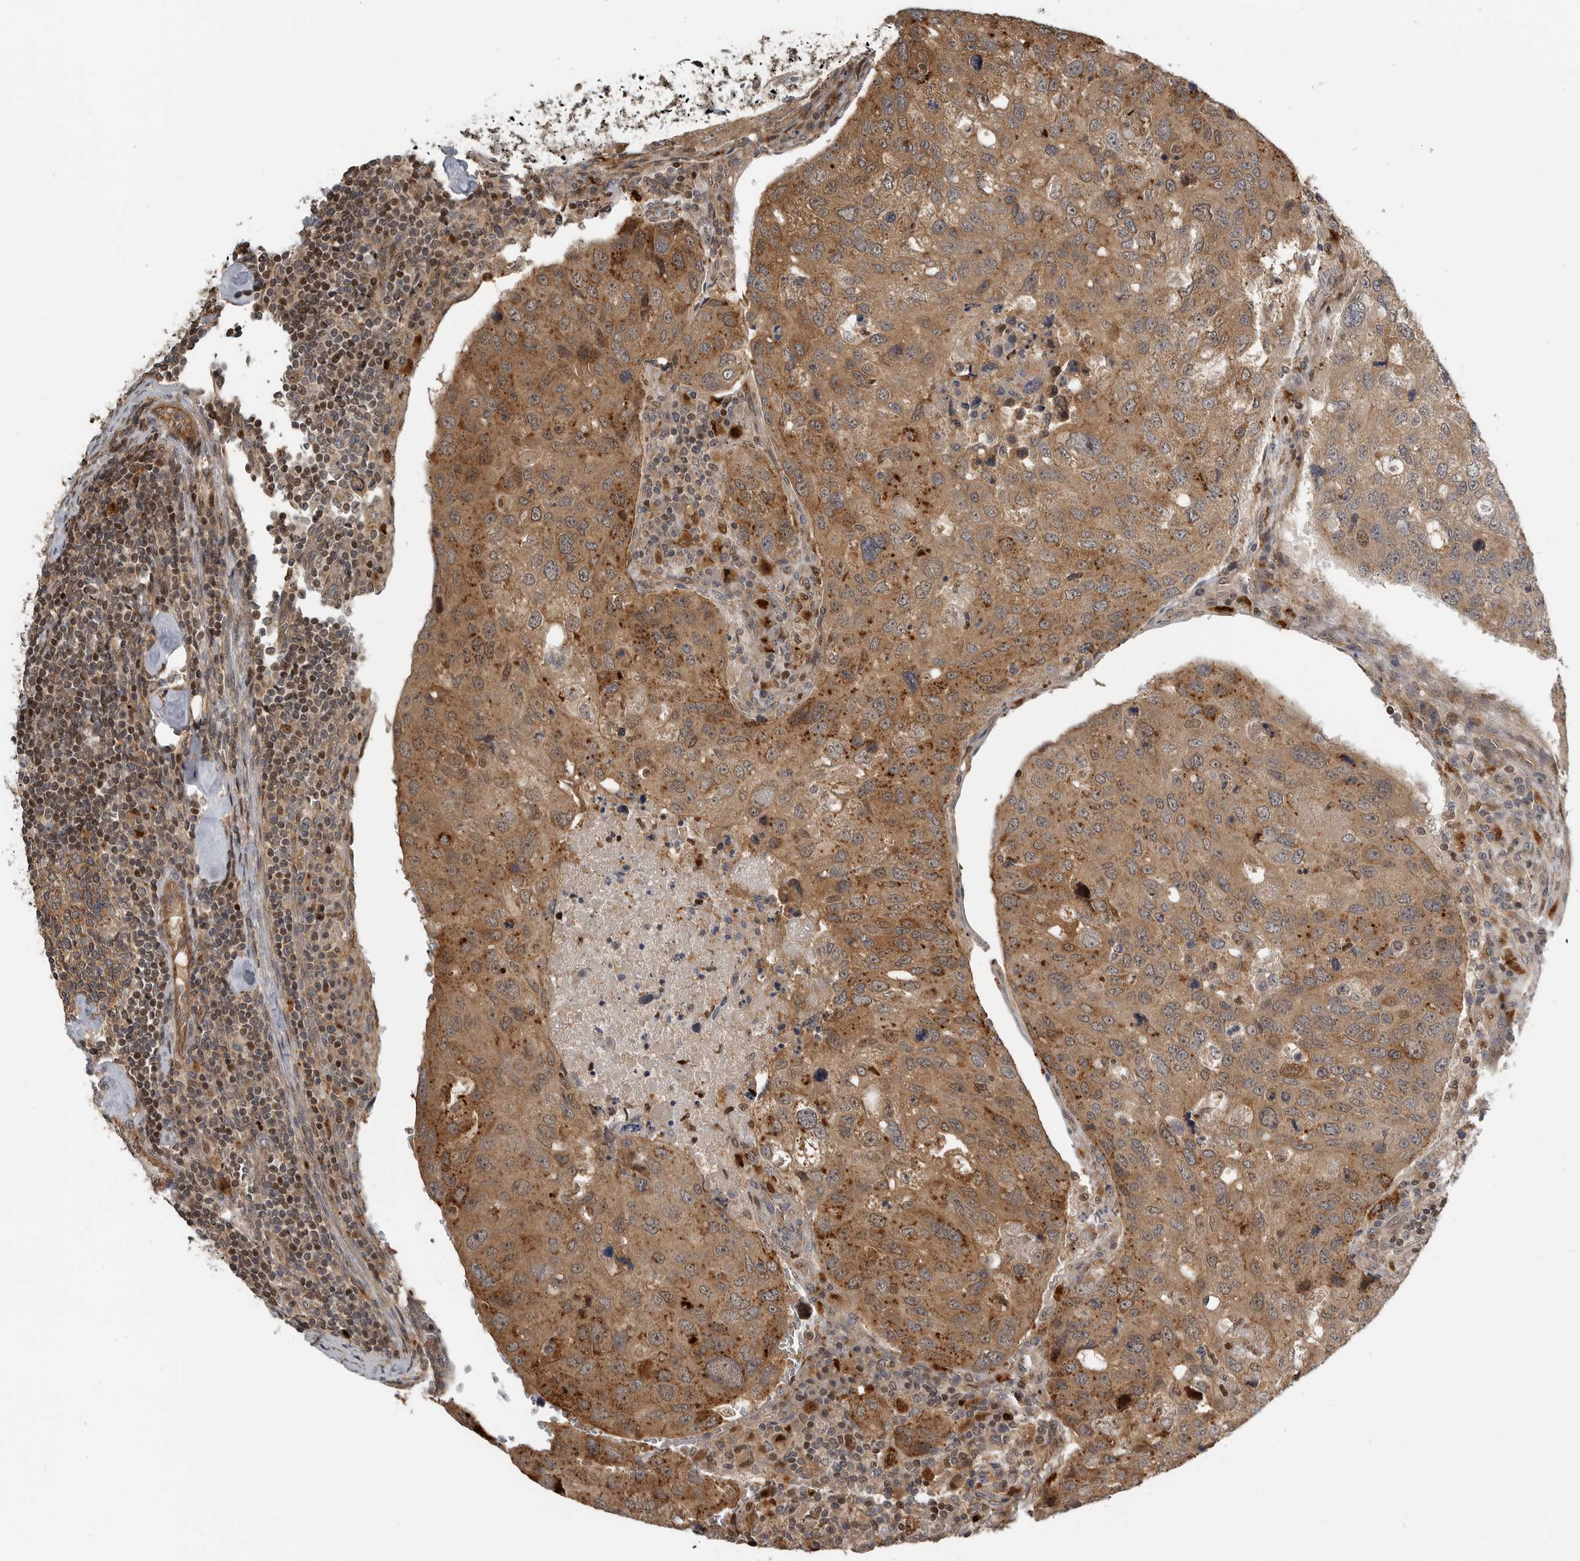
{"staining": {"intensity": "moderate", "quantity": ">75%", "location": "cytoplasmic/membranous"}, "tissue": "urothelial cancer", "cell_type": "Tumor cells", "image_type": "cancer", "snomed": [{"axis": "morphology", "description": "Urothelial carcinoma, High grade"}, {"axis": "topography", "description": "Lymph node"}, {"axis": "topography", "description": "Urinary bladder"}], "caption": "Moderate cytoplasmic/membranous protein expression is seen in approximately >75% of tumor cells in high-grade urothelial carcinoma.", "gene": "STRAP", "patient": {"sex": "male", "age": 51}}